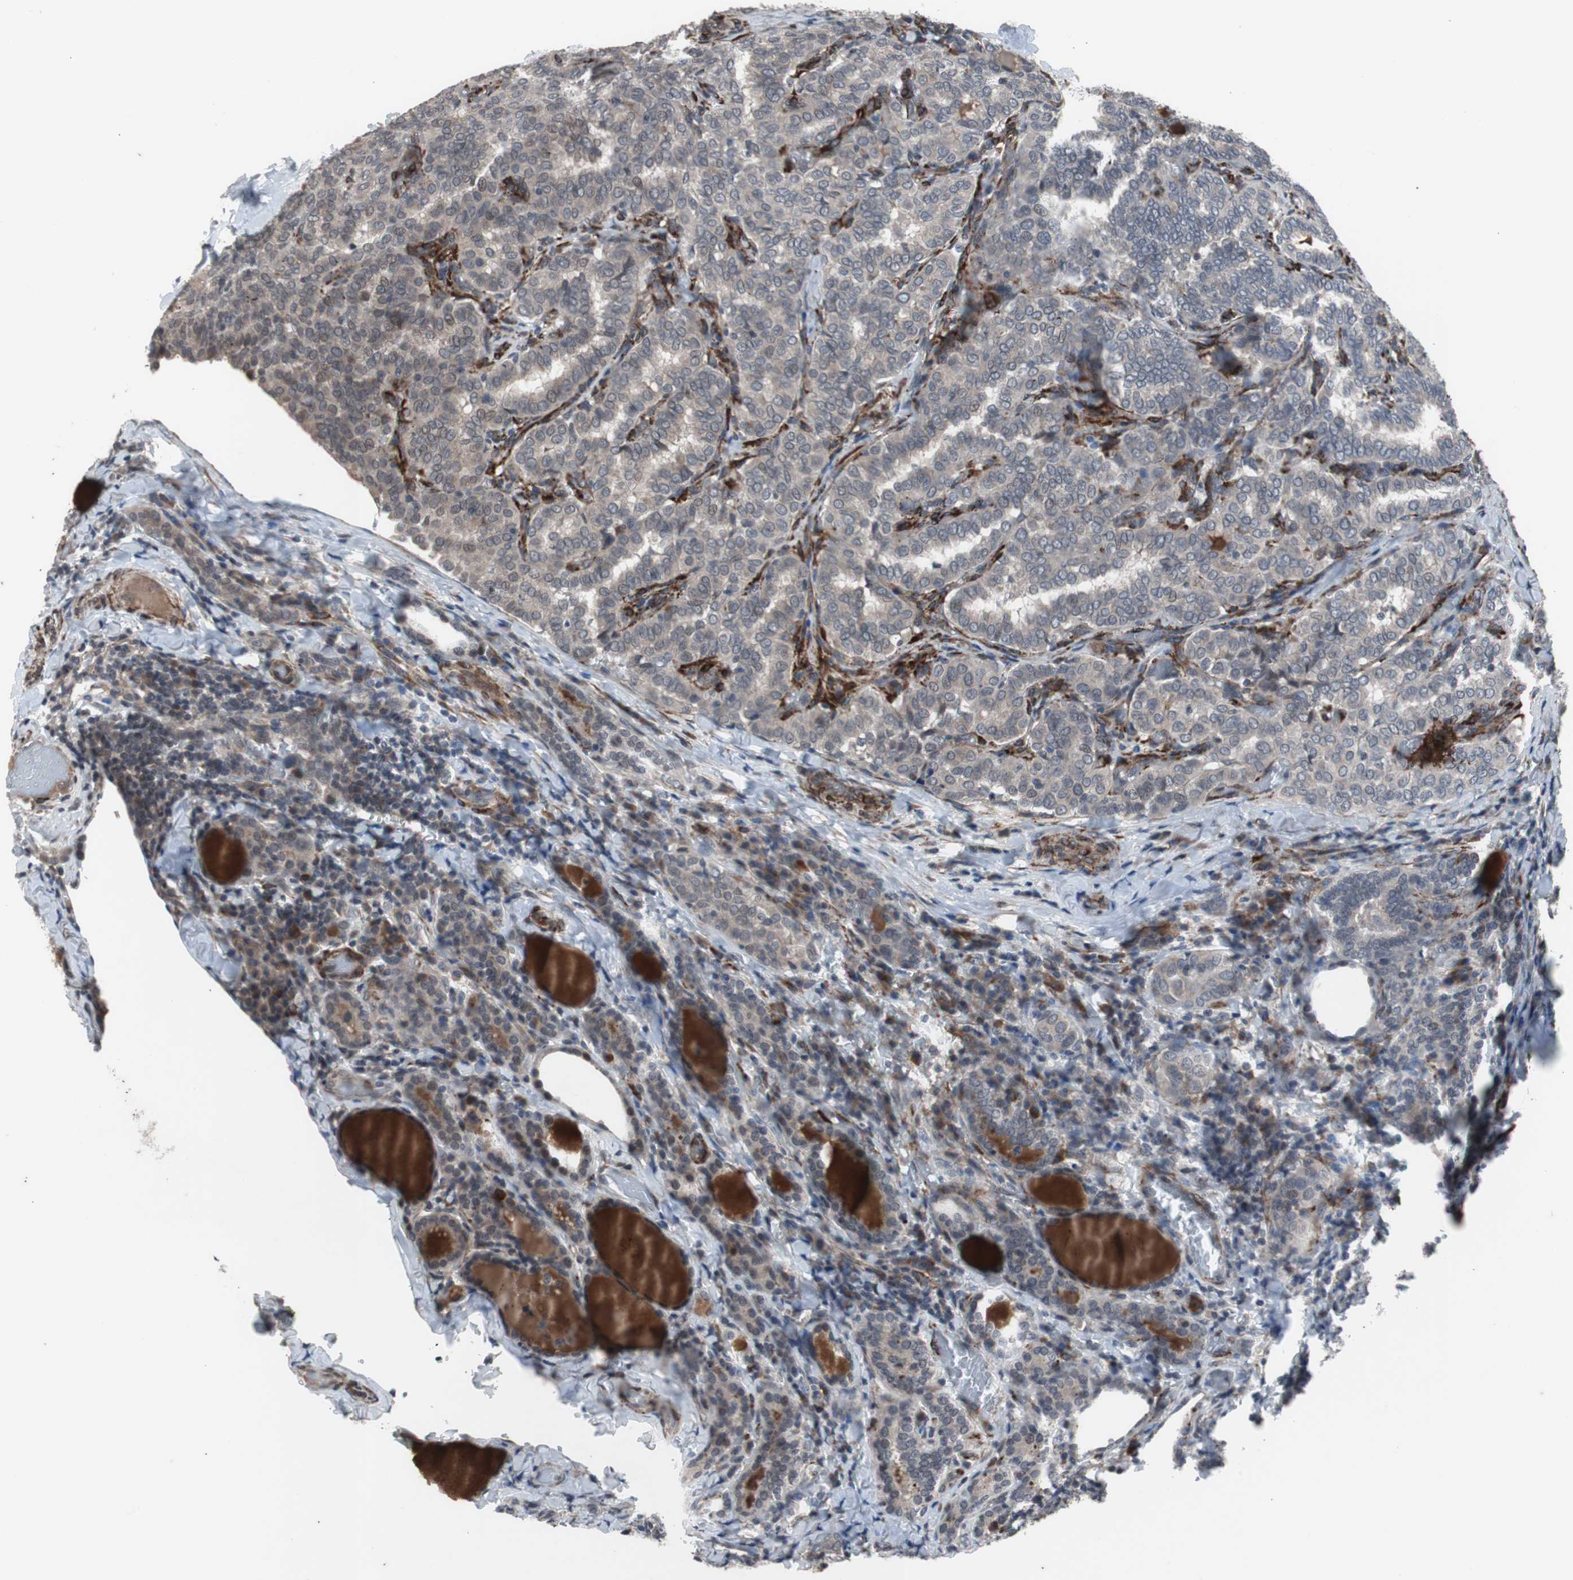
{"staining": {"intensity": "weak", "quantity": ">75%", "location": "cytoplasmic/membranous"}, "tissue": "thyroid cancer", "cell_type": "Tumor cells", "image_type": "cancer", "snomed": [{"axis": "morphology", "description": "Normal tissue, NOS"}, {"axis": "morphology", "description": "Papillary adenocarcinoma, NOS"}, {"axis": "topography", "description": "Thyroid gland"}], "caption": "This image displays papillary adenocarcinoma (thyroid) stained with IHC to label a protein in brown. The cytoplasmic/membranous of tumor cells show weak positivity for the protein. Nuclei are counter-stained blue.", "gene": "CRADD", "patient": {"sex": "female", "age": 30}}